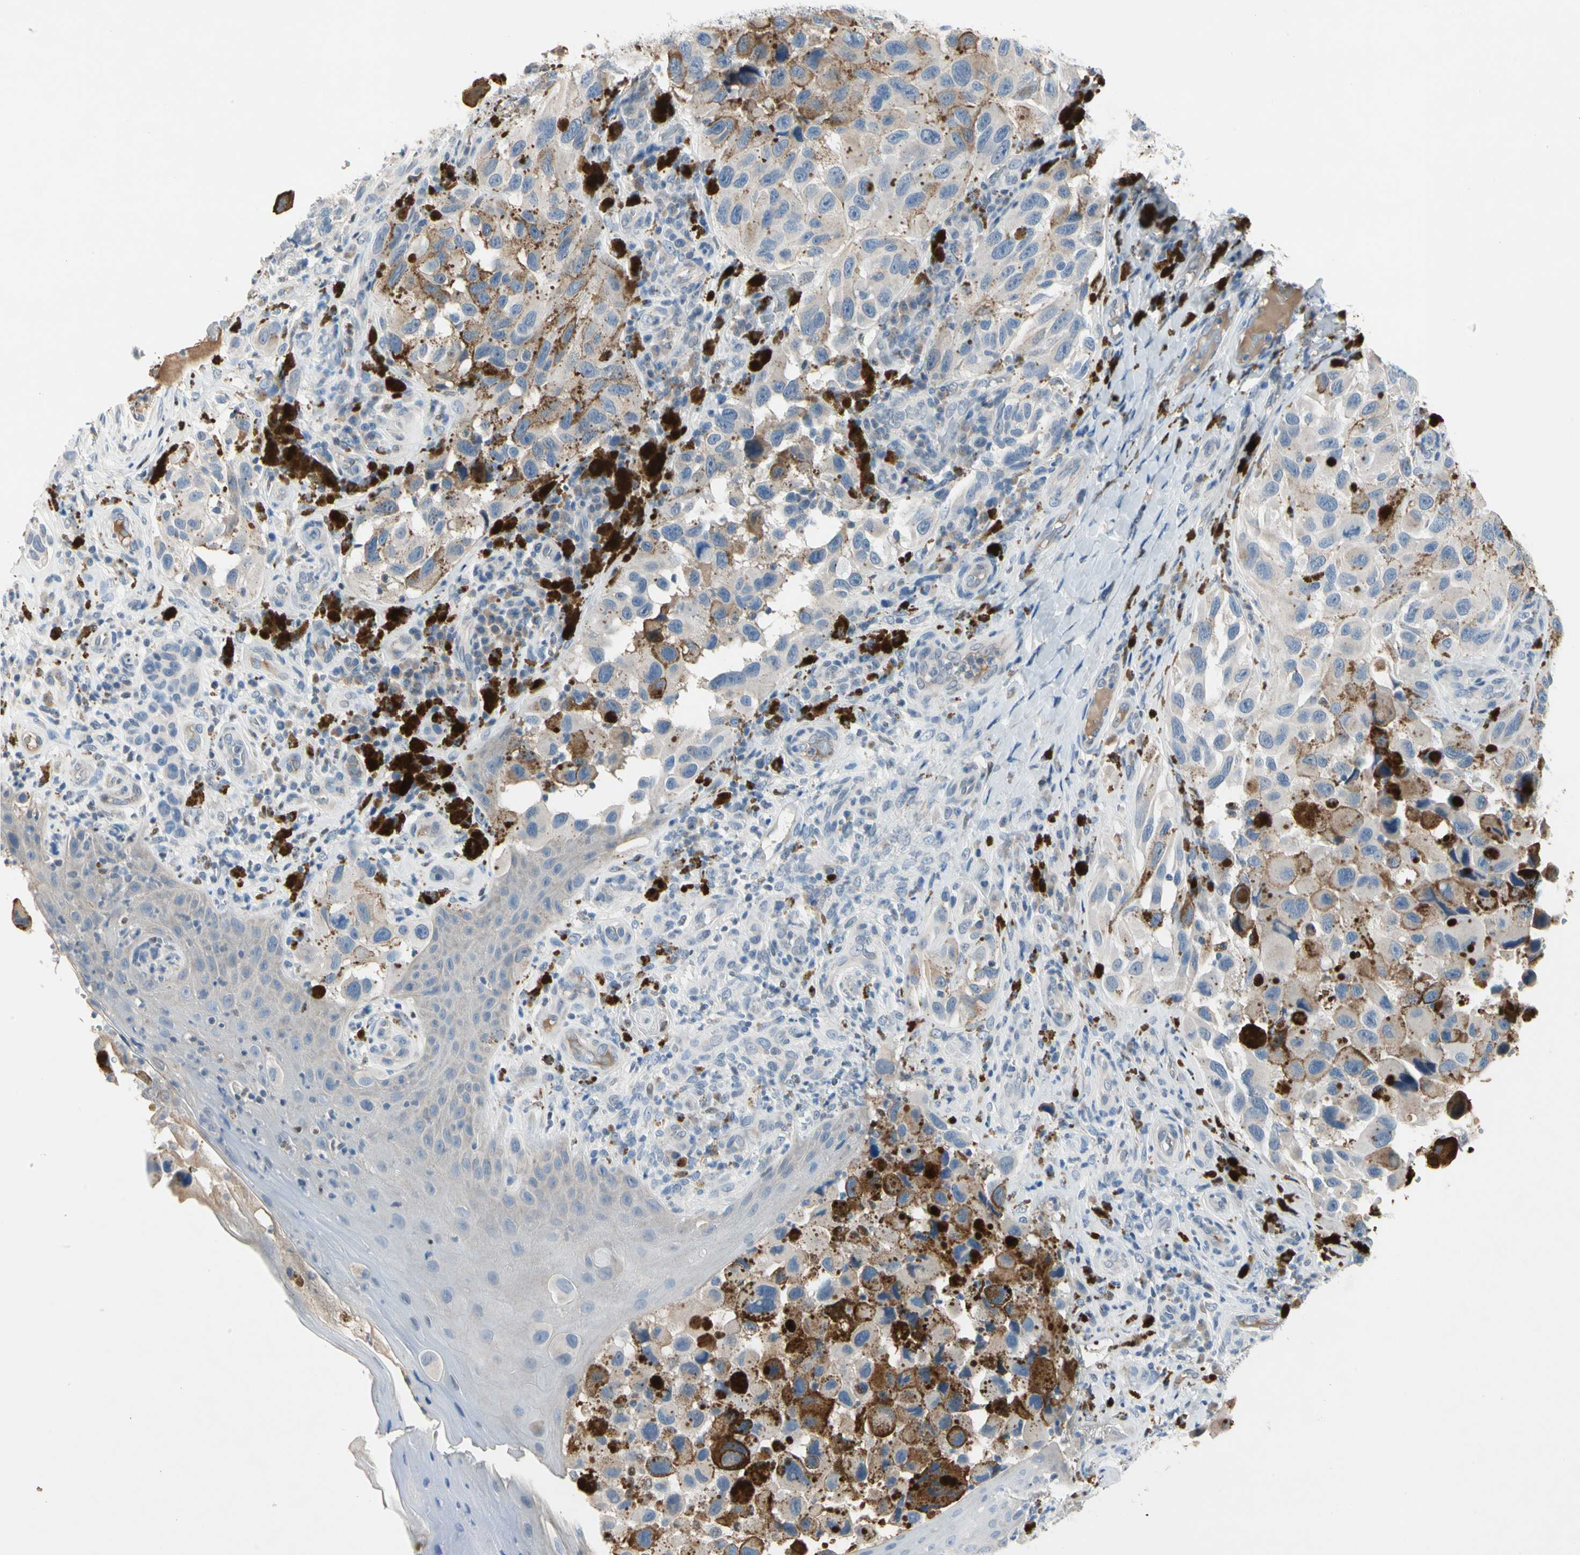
{"staining": {"intensity": "moderate", "quantity": "25%-75%", "location": "cytoplasmic/membranous"}, "tissue": "melanoma", "cell_type": "Tumor cells", "image_type": "cancer", "snomed": [{"axis": "morphology", "description": "Malignant melanoma, NOS"}, {"axis": "topography", "description": "Skin"}], "caption": "Malignant melanoma was stained to show a protein in brown. There is medium levels of moderate cytoplasmic/membranous staining in about 25%-75% of tumor cells.", "gene": "ECRG4", "patient": {"sex": "female", "age": 73}}